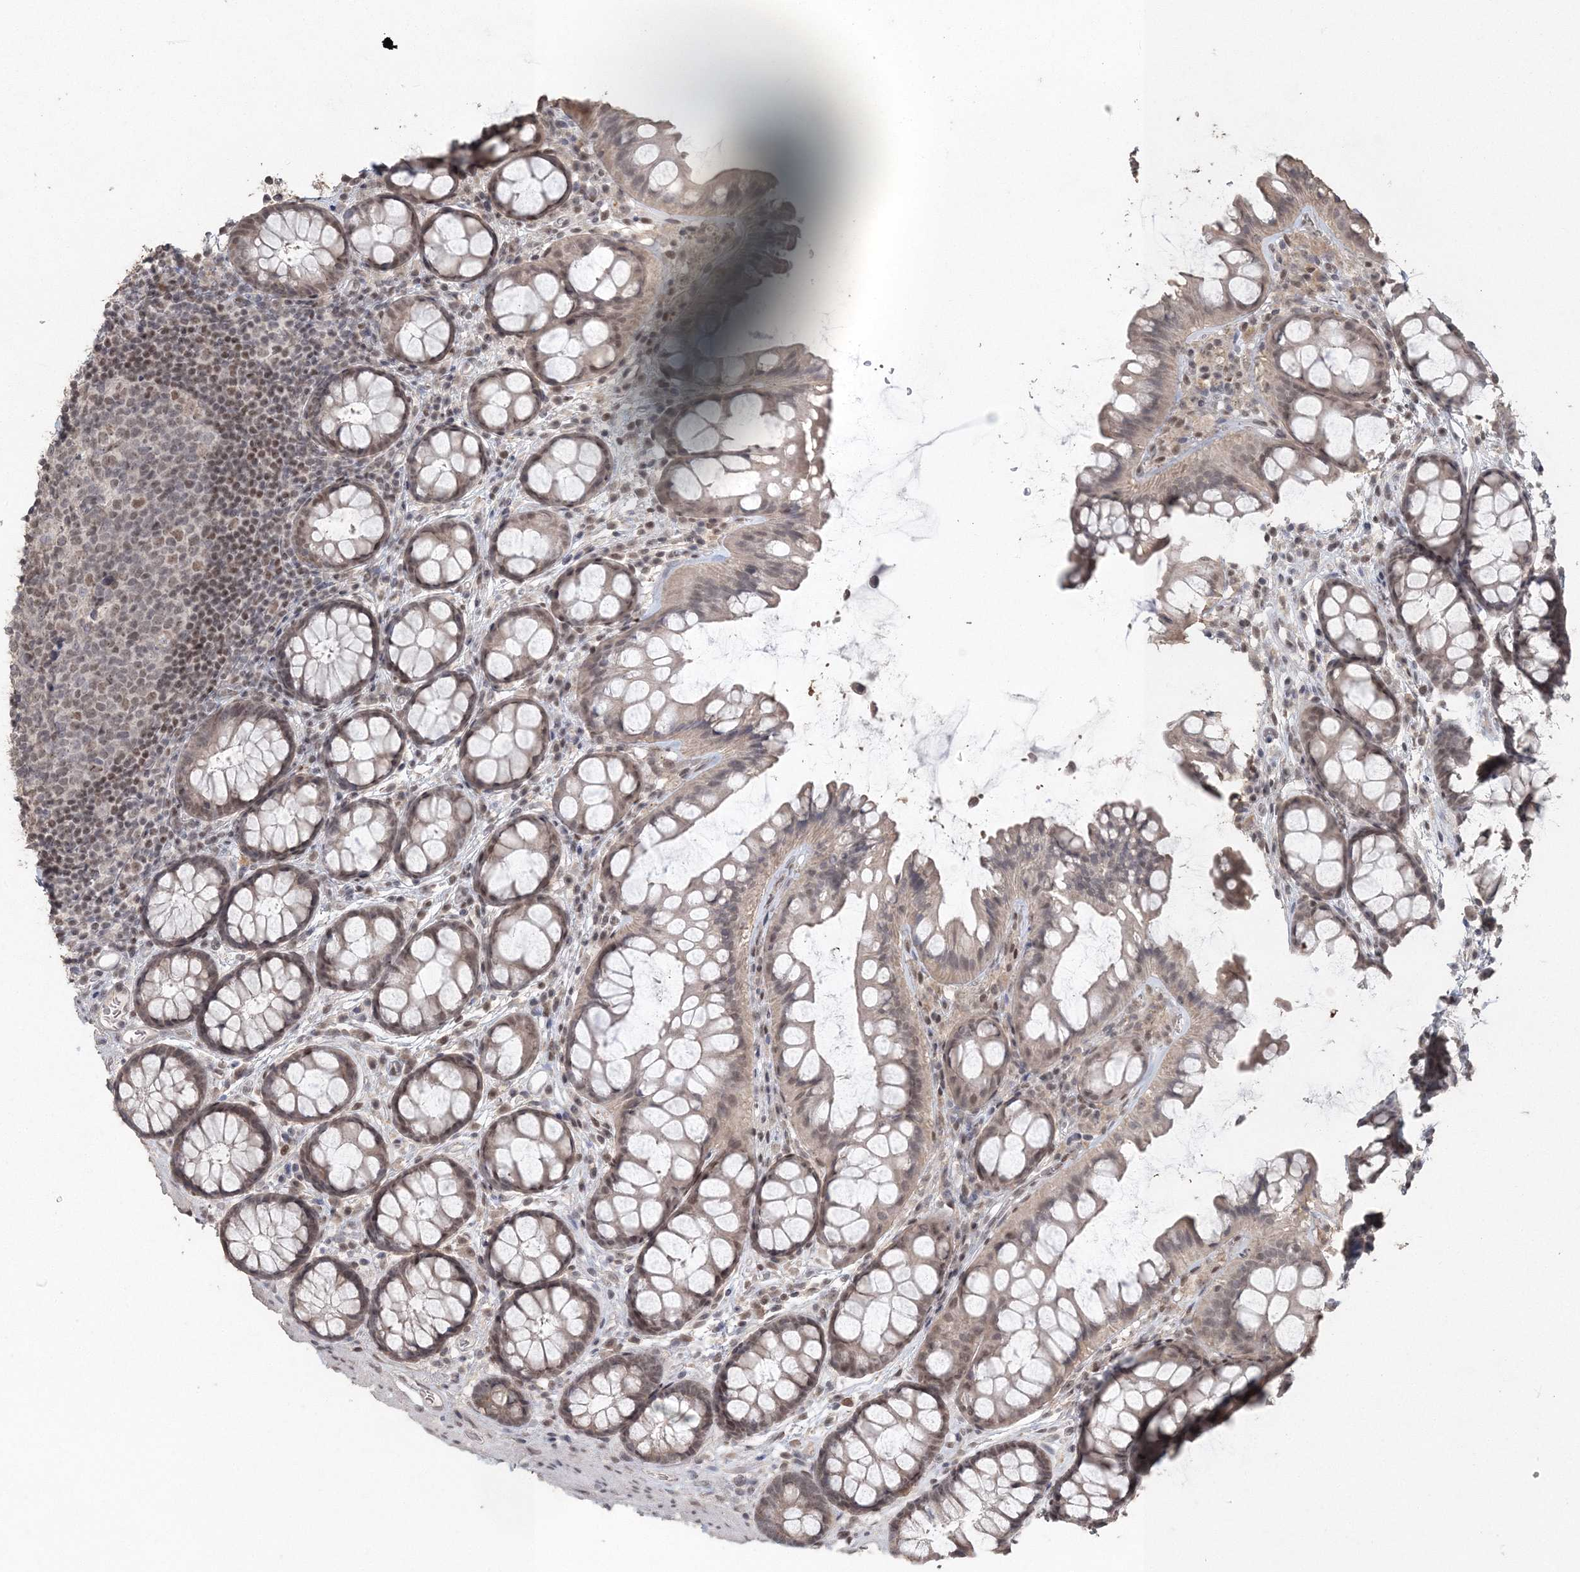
{"staining": {"intensity": "weak", "quantity": "25%-75%", "location": "cytoplasmic/membranous"}, "tissue": "colon", "cell_type": "Endothelial cells", "image_type": "normal", "snomed": [{"axis": "morphology", "description": "Normal tissue, NOS"}, {"axis": "topography", "description": "Colon"}], "caption": "About 25%-75% of endothelial cells in benign colon demonstrate weak cytoplasmic/membranous protein positivity as visualized by brown immunohistochemical staining.", "gene": "UIMC1", "patient": {"sex": "female", "age": 82}}